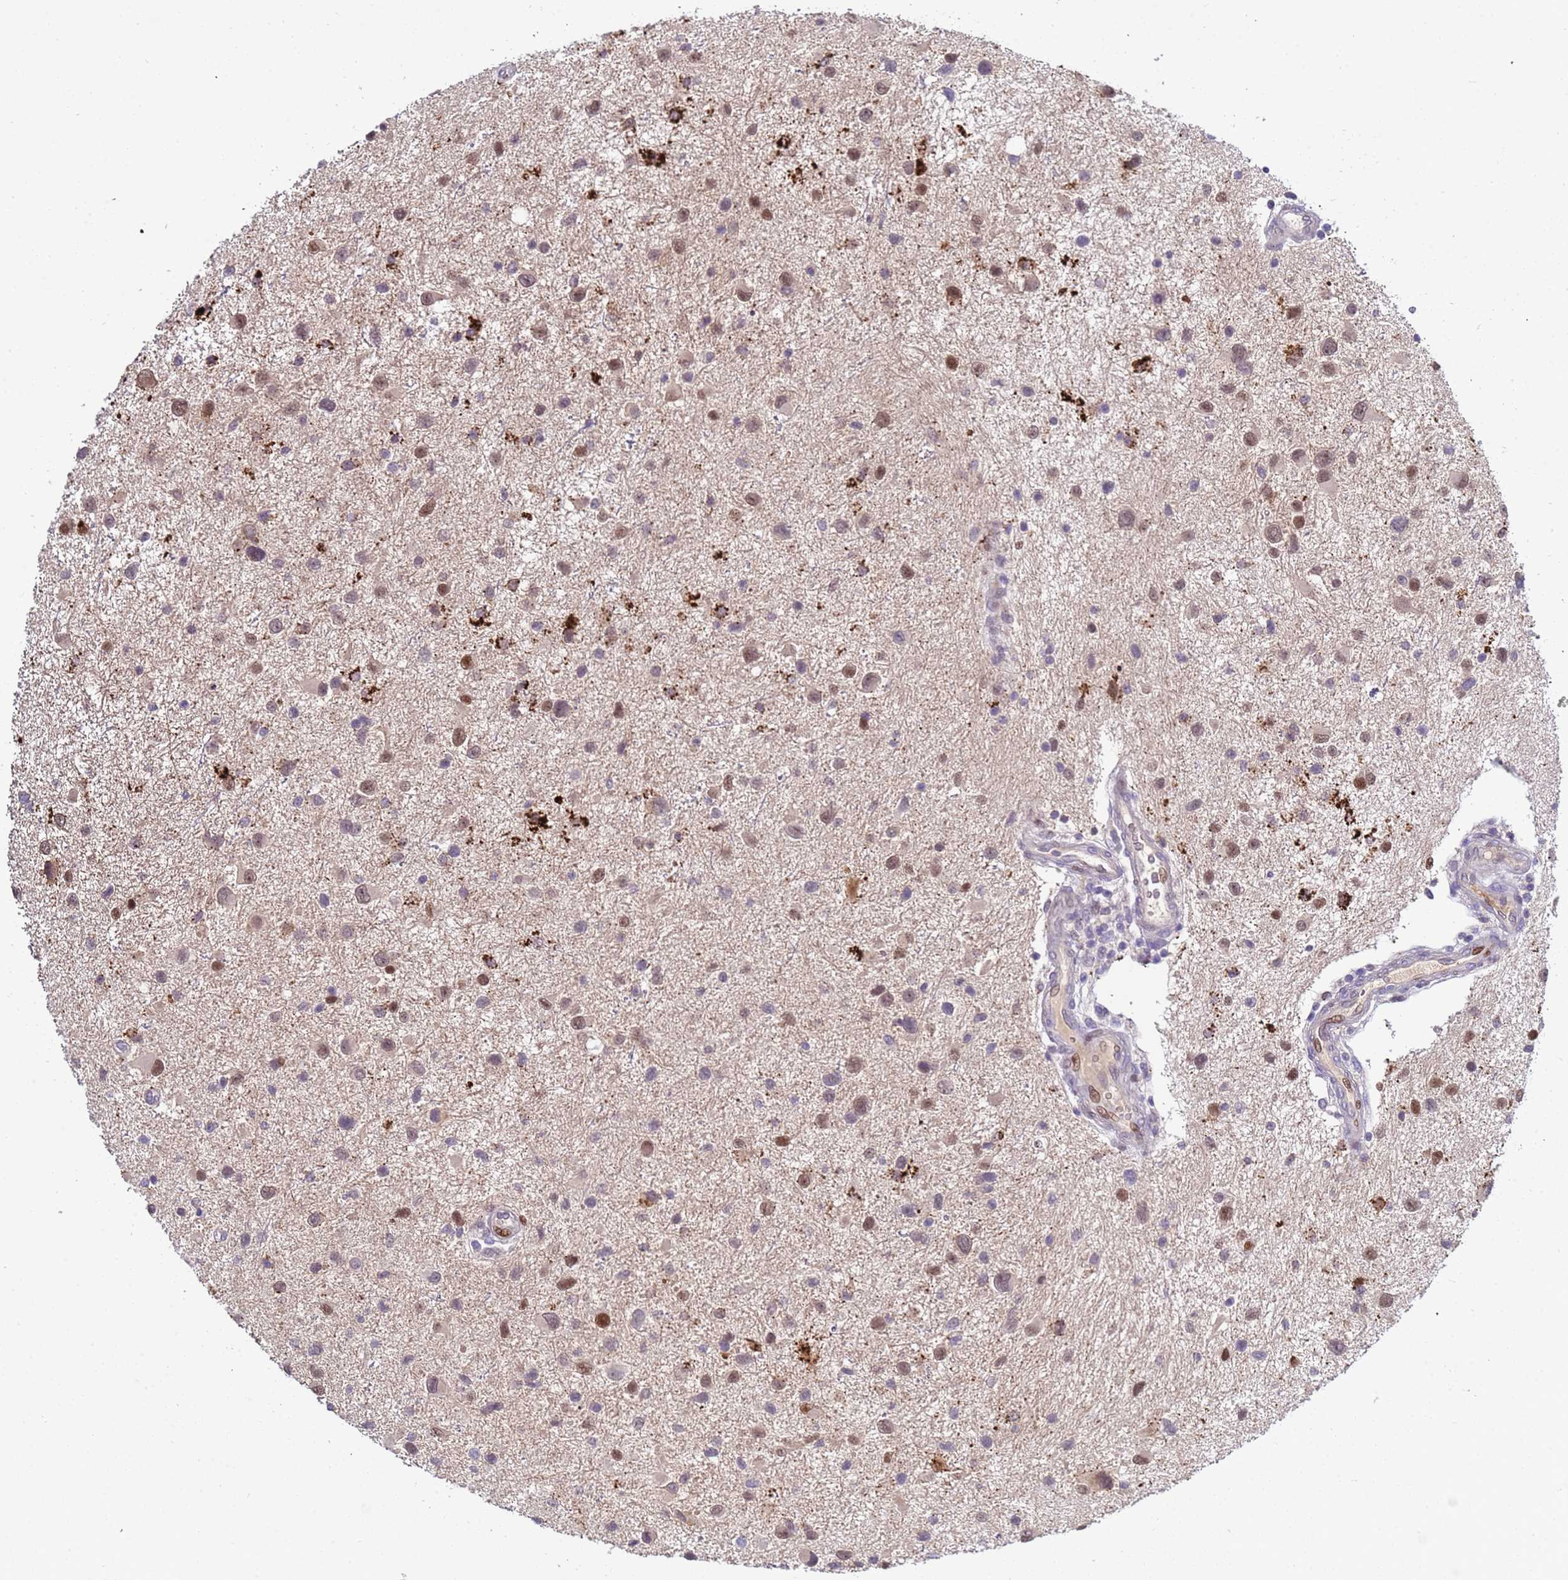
{"staining": {"intensity": "weak", "quantity": "<25%", "location": "nuclear"}, "tissue": "glioma", "cell_type": "Tumor cells", "image_type": "cancer", "snomed": [{"axis": "morphology", "description": "Glioma, malignant, Low grade"}, {"axis": "topography", "description": "Brain"}], "caption": "DAB immunohistochemical staining of glioma demonstrates no significant expression in tumor cells.", "gene": "TRIM51", "patient": {"sex": "female", "age": 32}}